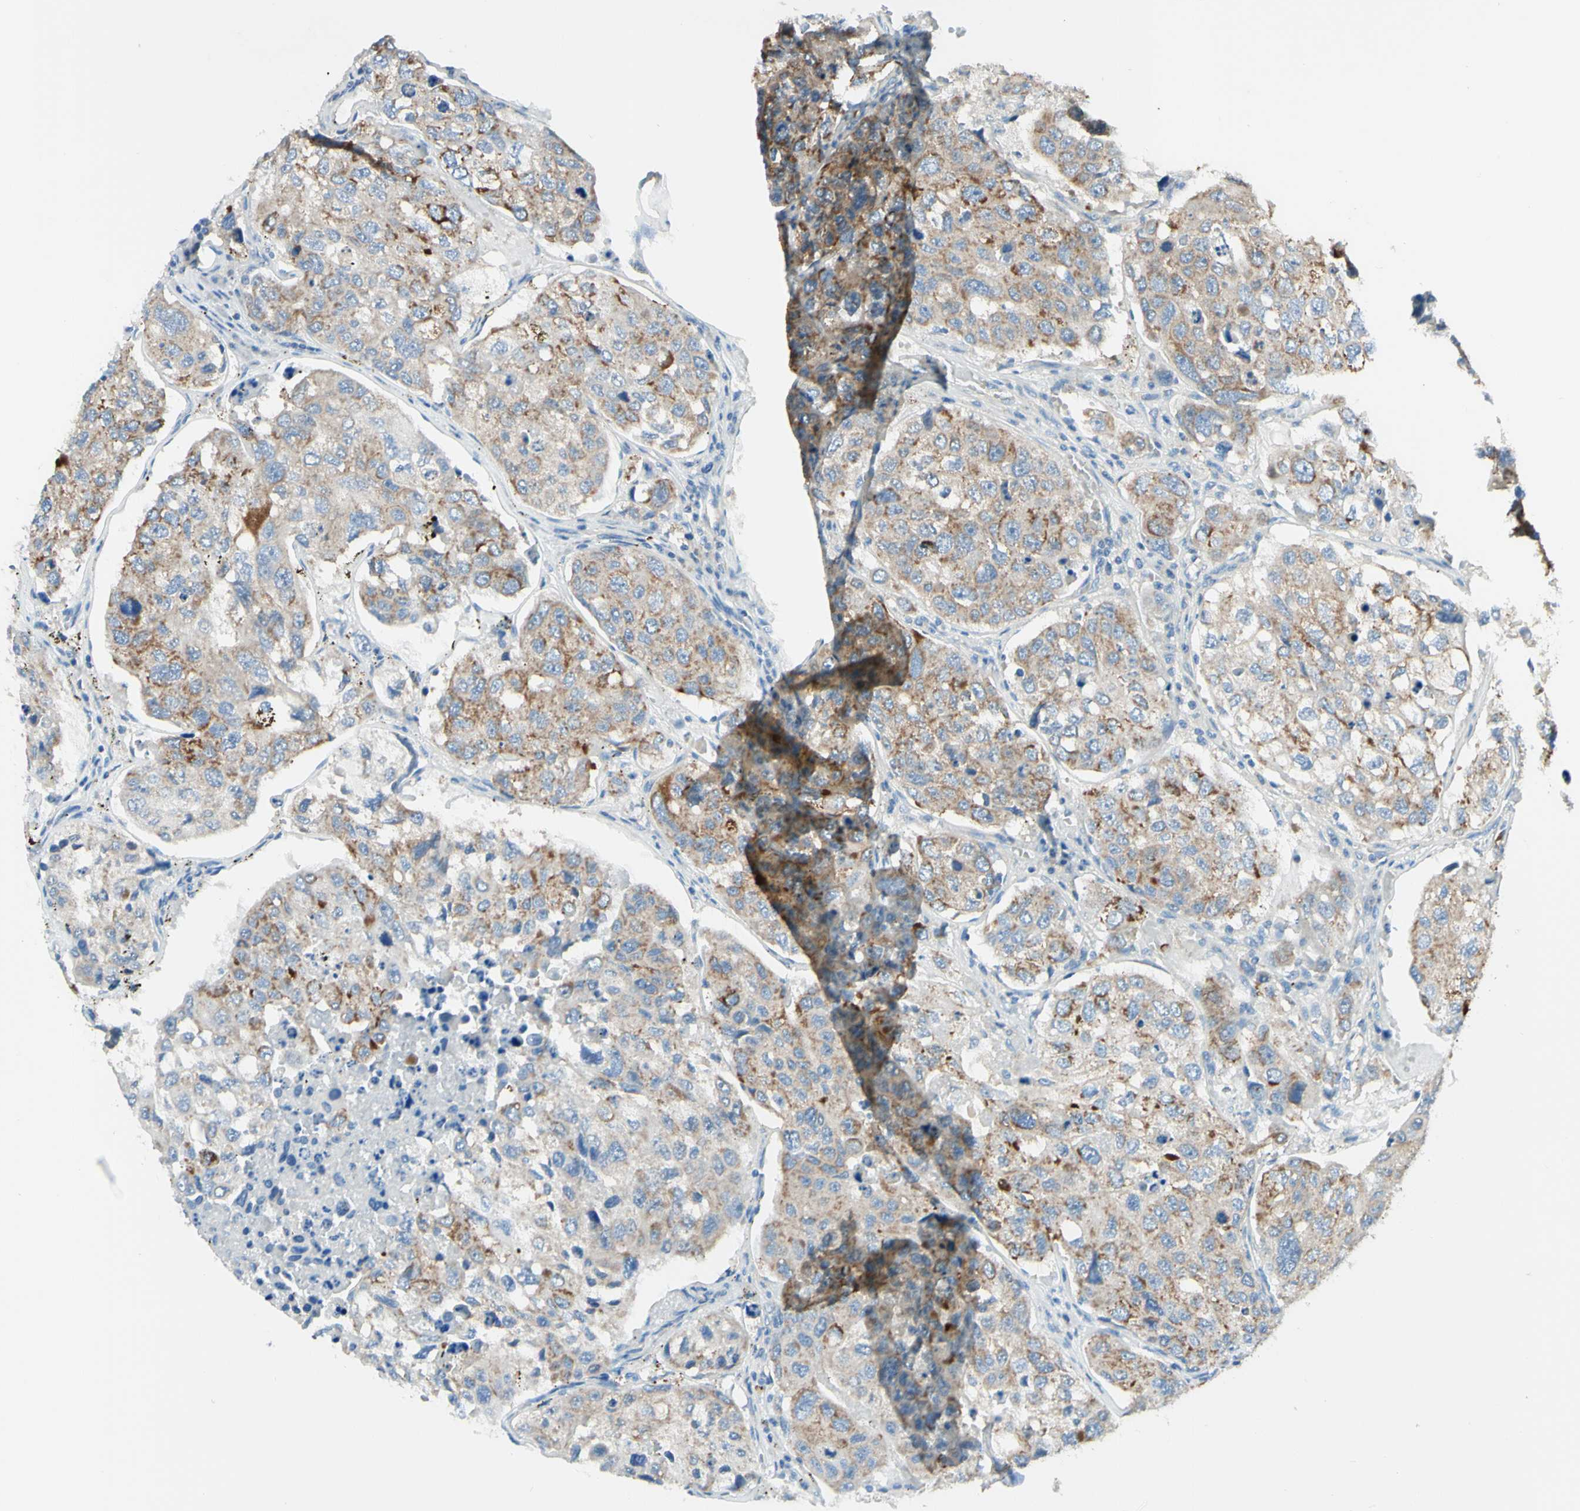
{"staining": {"intensity": "weak", "quantity": ">75%", "location": "cytoplasmic/membranous"}, "tissue": "urothelial cancer", "cell_type": "Tumor cells", "image_type": "cancer", "snomed": [{"axis": "morphology", "description": "Urothelial carcinoma, High grade"}, {"axis": "topography", "description": "Lymph node"}, {"axis": "topography", "description": "Urinary bladder"}], "caption": "Protein staining of urothelial cancer tissue reveals weak cytoplasmic/membranous positivity in approximately >75% of tumor cells.", "gene": "ARMC10", "patient": {"sex": "male", "age": 51}}